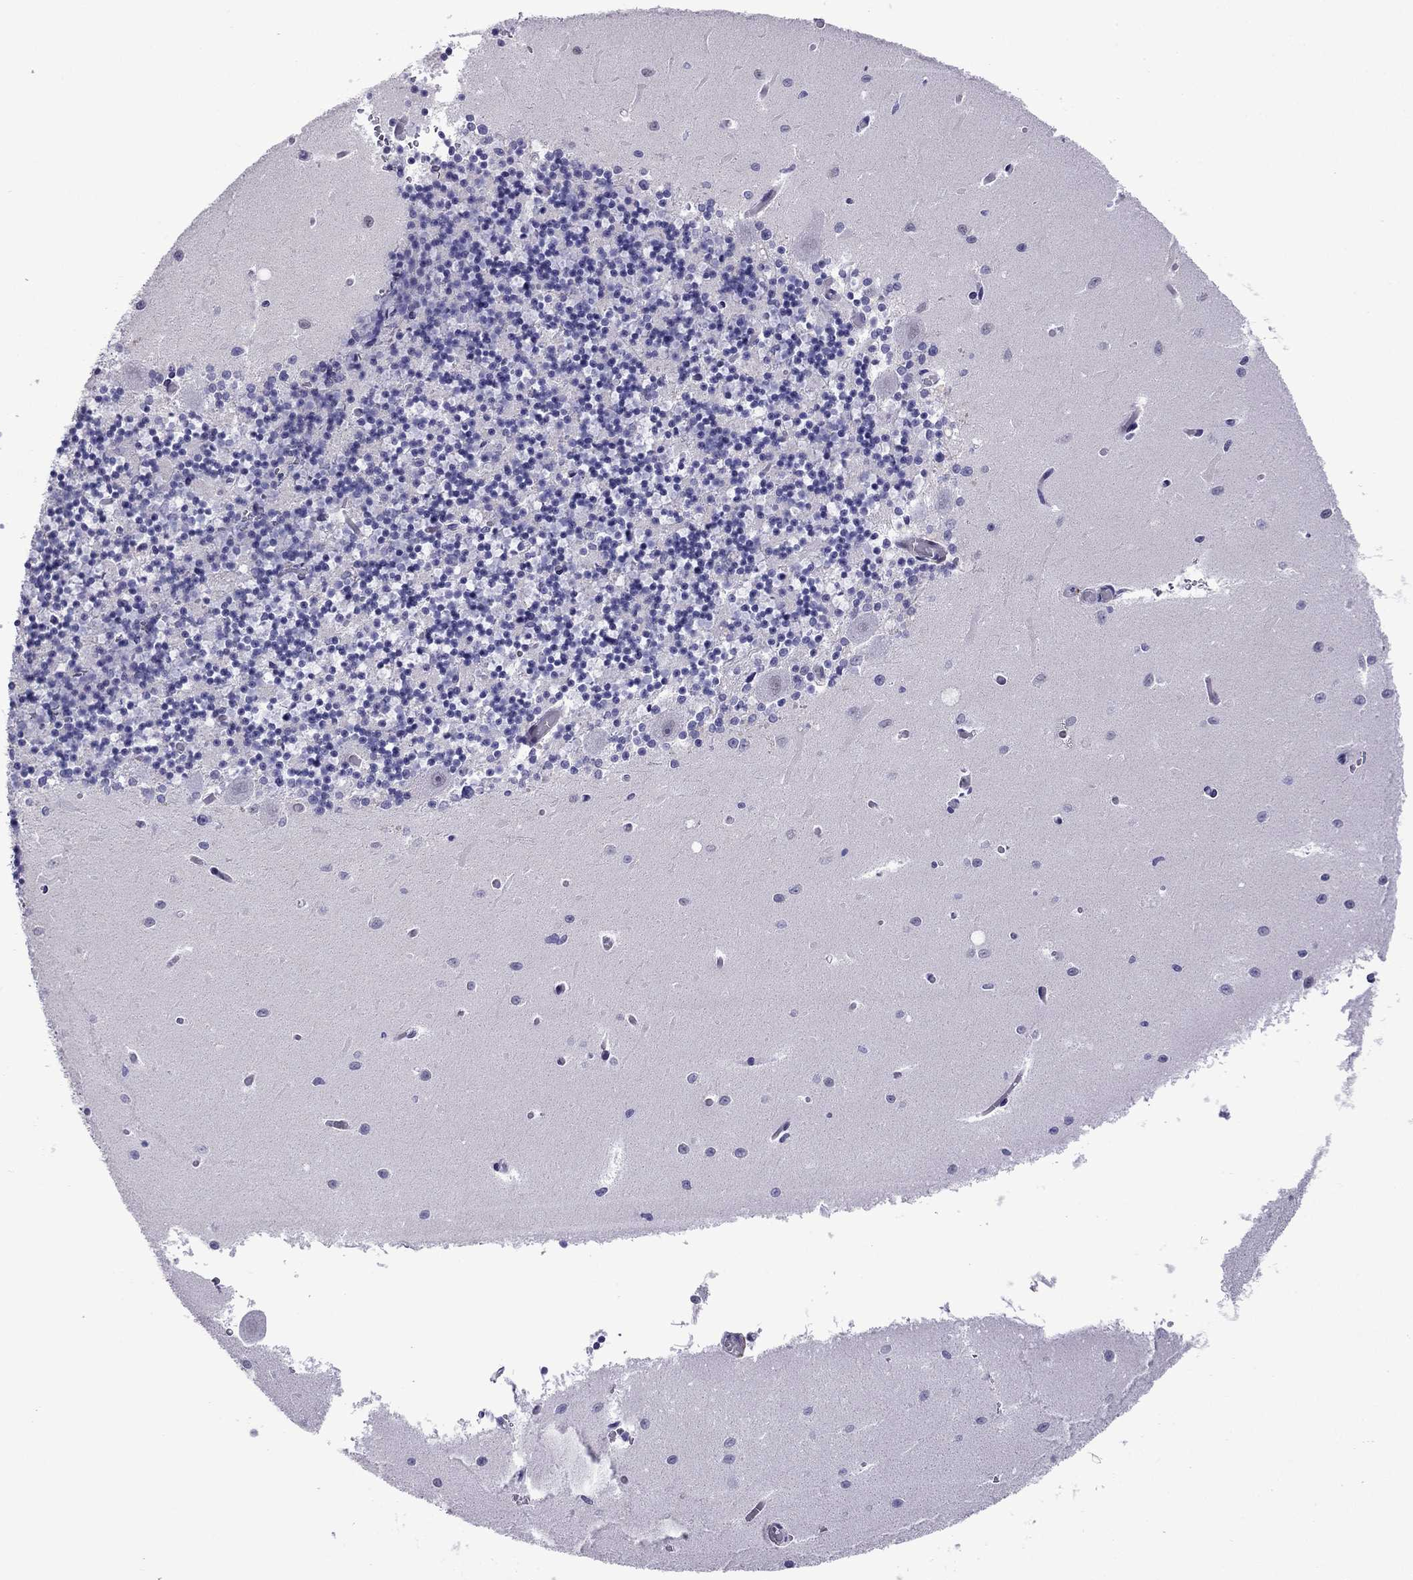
{"staining": {"intensity": "negative", "quantity": "none", "location": "none"}, "tissue": "cerebellum", "cell_type": "Cells in granular layer", "image_type": "normal", "snomed": [{"axis": "morphology", "description": "Normal tissue, NOS"}, {"axis": "topography", "description": "Cerebellum"}], "caption": "Immunohistochemical staining of normal human cerebellum demonstrates no significant positivity in cells in granular layer.", "gene": "ZNF646", "patient": {"sex": "female", "age": 64}}